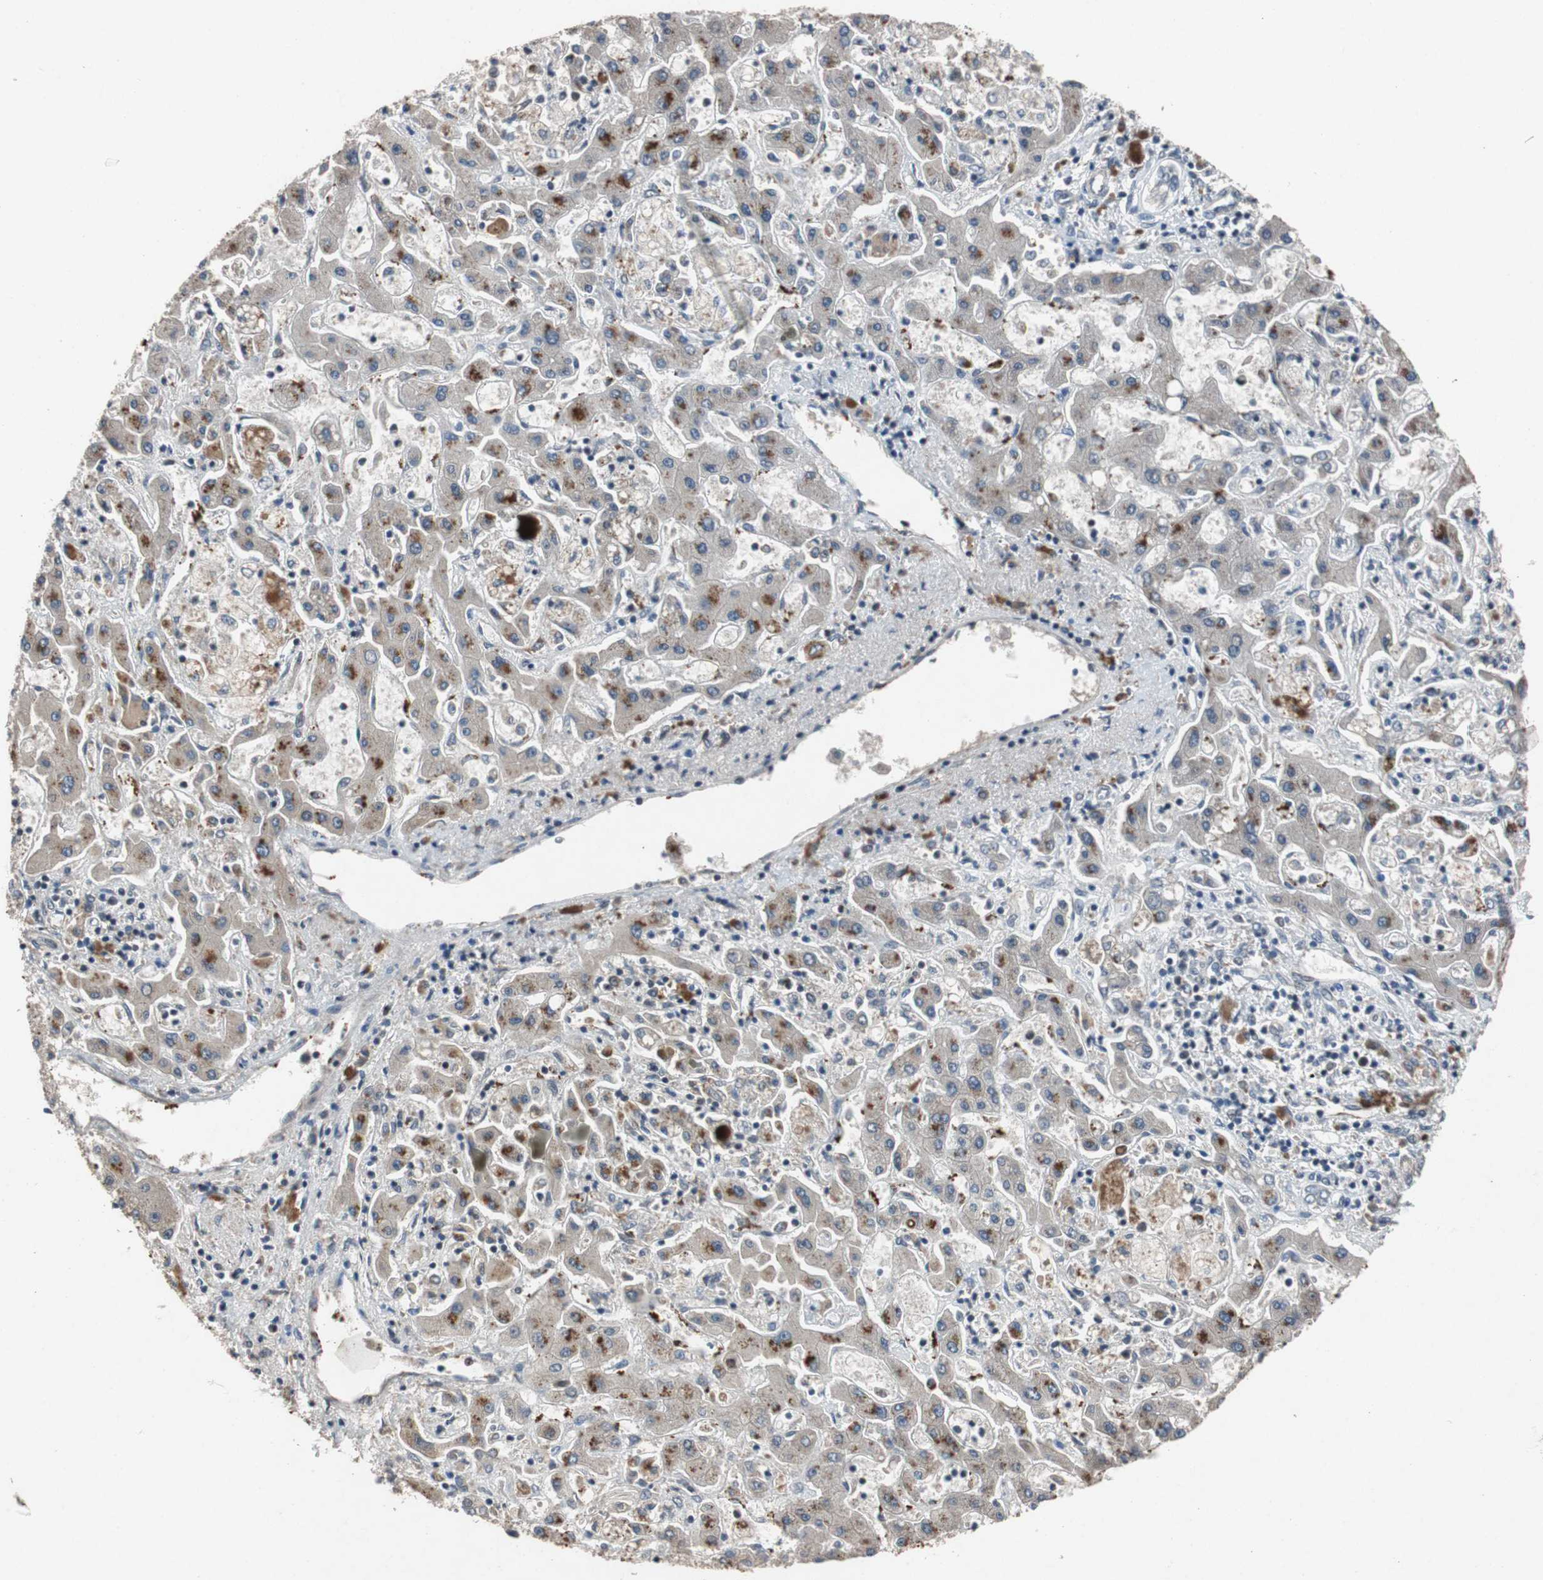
{"staining": {"intensity": "moderate", "quantity": "25%-75%", "location": "cytoplasmic/membranous"}, "tissue": "liver cancer", "cell_type": "Tumor cells", "image_type": "cancer", "snomed": [{"axis": "morphology", "description": "Cholangiocarcinoma"}, {"axis": "topography", "description": "Liver"}], "caption": "Immunohistochemistry histopathology image of neoplastic tissue: human cholangiocarcinoma (liver) stained using immunohistochemistry demonstrates medium levels of moderate protein expression localized specifically in the cytoplasmic/membranous of tumor cells, appearing as a cytoplasmic/membranous brown color.", "gene": "TP63", "patient": {"sex": "male", "age": 50}}